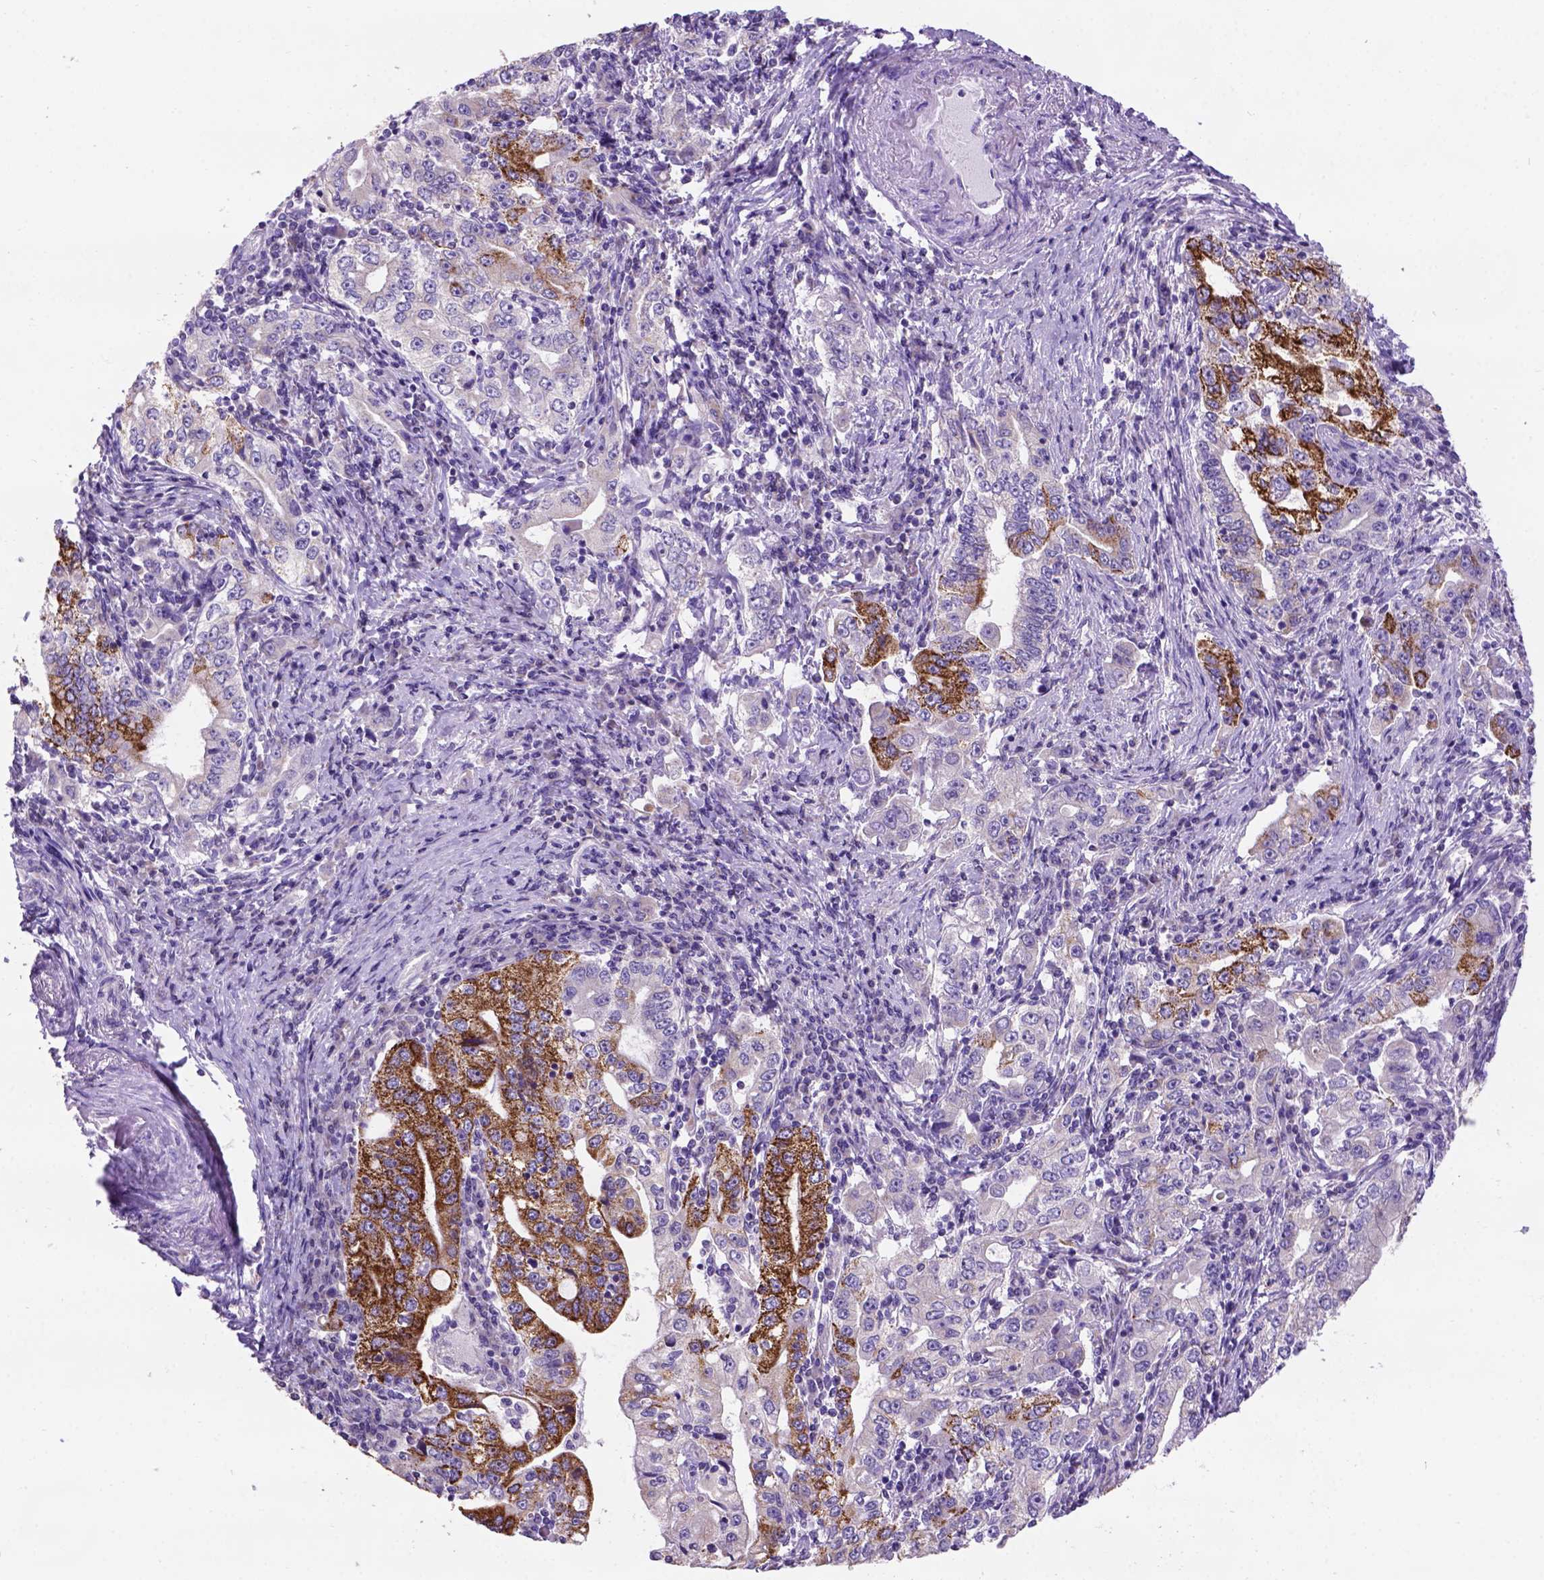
{"staining": {"intensity": "strong", "quantity": ">75%", "location": "cytoplasmic/membranous"}, "tissue": "stomach cancer", "cell_type": "Tumor cells", "image_type": "cancer", "snomed": [{"axis": "morphology", "description": "Adenocarcinoma, NOS"}, {"axis": "topography", "description": "Stomach, lower"}], "caption": "Human adenocarcinoma (stomach) stained with a protein marker displays strong staining in tumor cells.", "gene": "L2HGDH", "patient": {"sex": "female", "age": 72}}